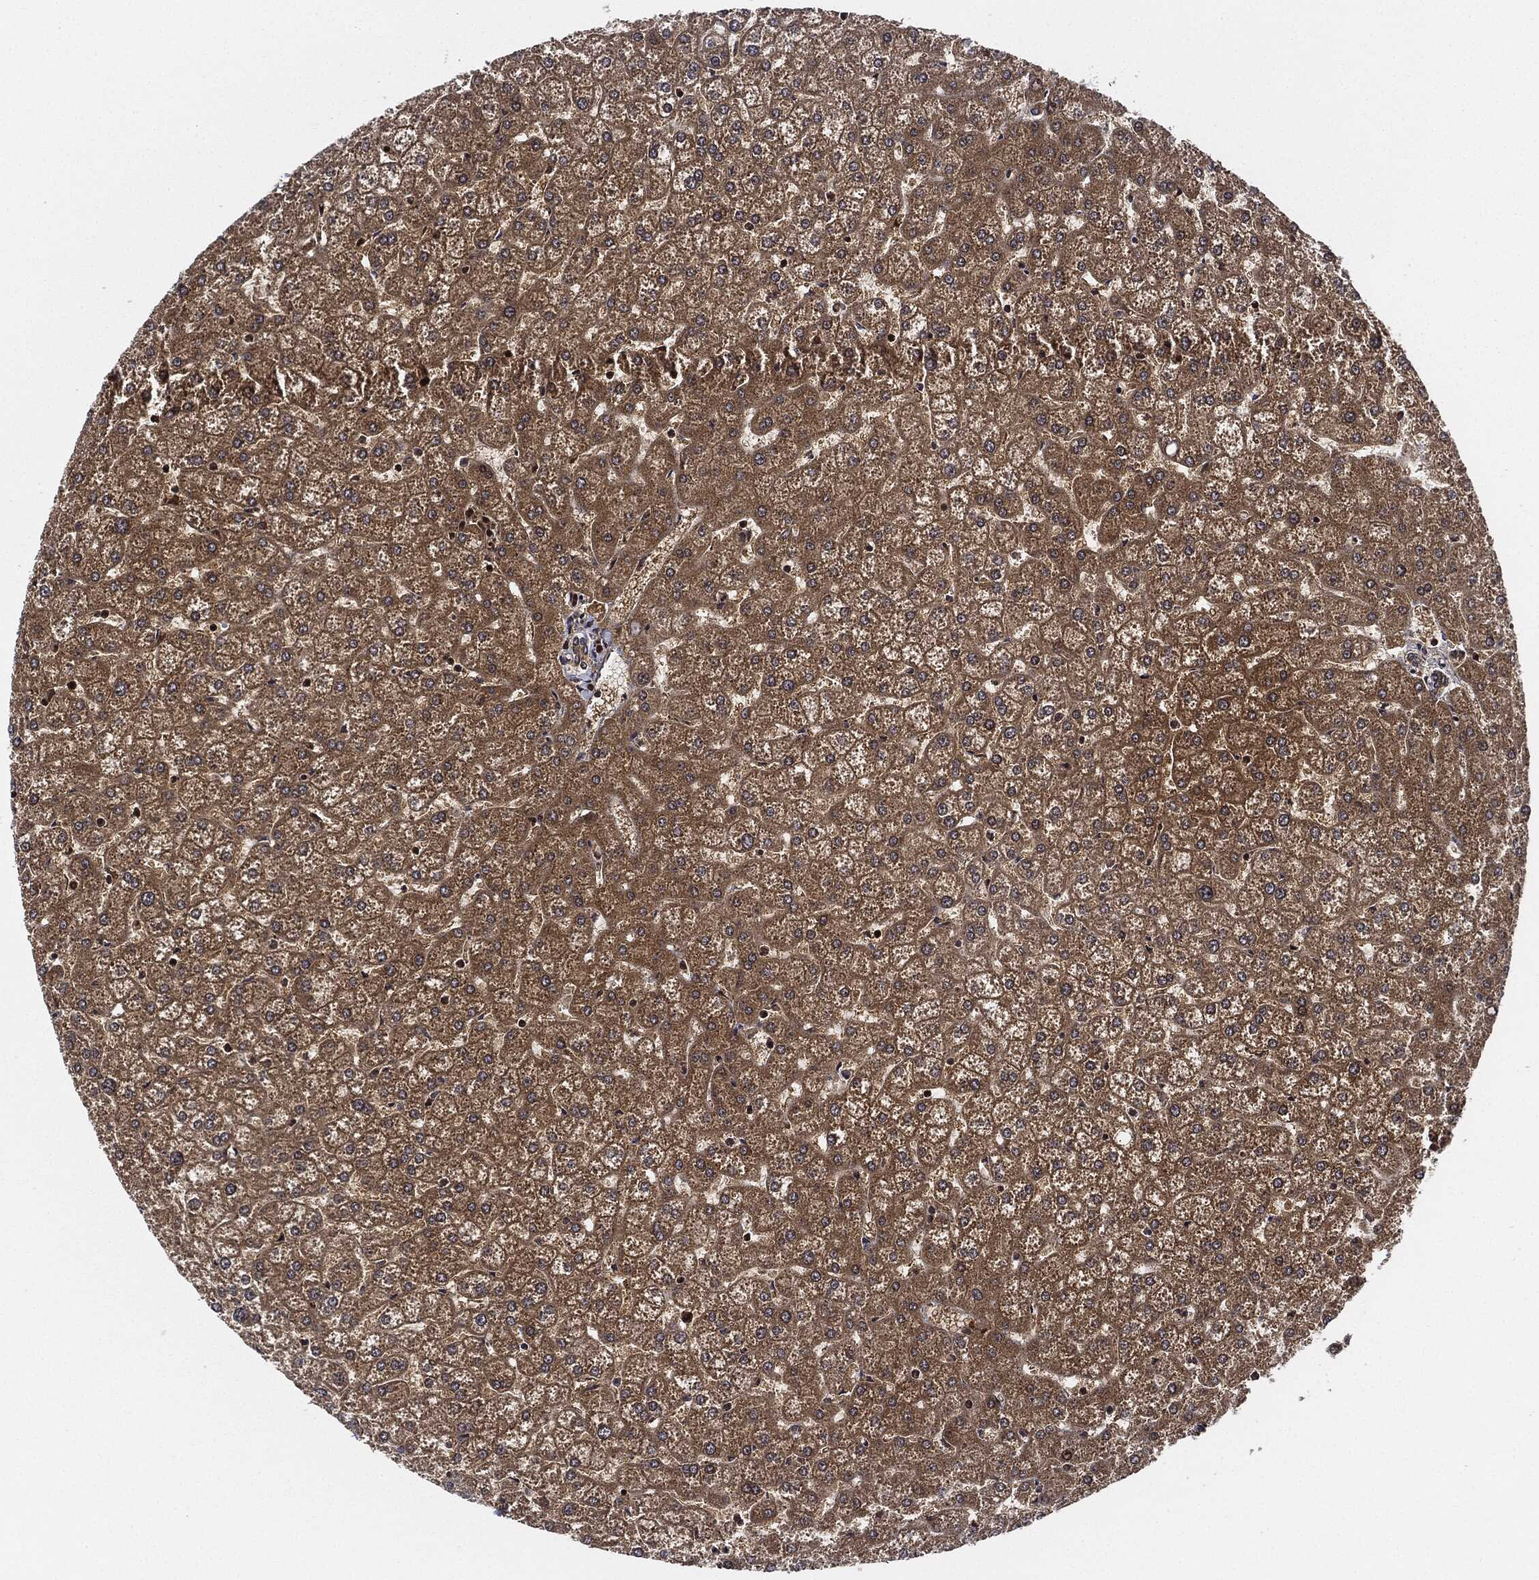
{"staining": {"intensity": "weak", "quantity": ">75%", "location": "cytoplasmic/membranous"}, "tissue": "liver", "cell_type": "Cholangiocytes", "image_type": "normal", "snomed": [{"axis": "morphology", "description": "Normal tissue, NOS"}, {"axis": "topography", "description": "Liver"}], "caption": "Immunohistochemical staining of unremarkable liver reveals low levels of weak cytoplasmic/membranous staining in approximately >75% of cholangiocytes. The staining is performed using DAB brown chromogen to label protein expression. The nuclei are counter-stained blue using hematoxylin.", "gene": "RNASEL", "patient": {"sex": "female", "age": 32}}